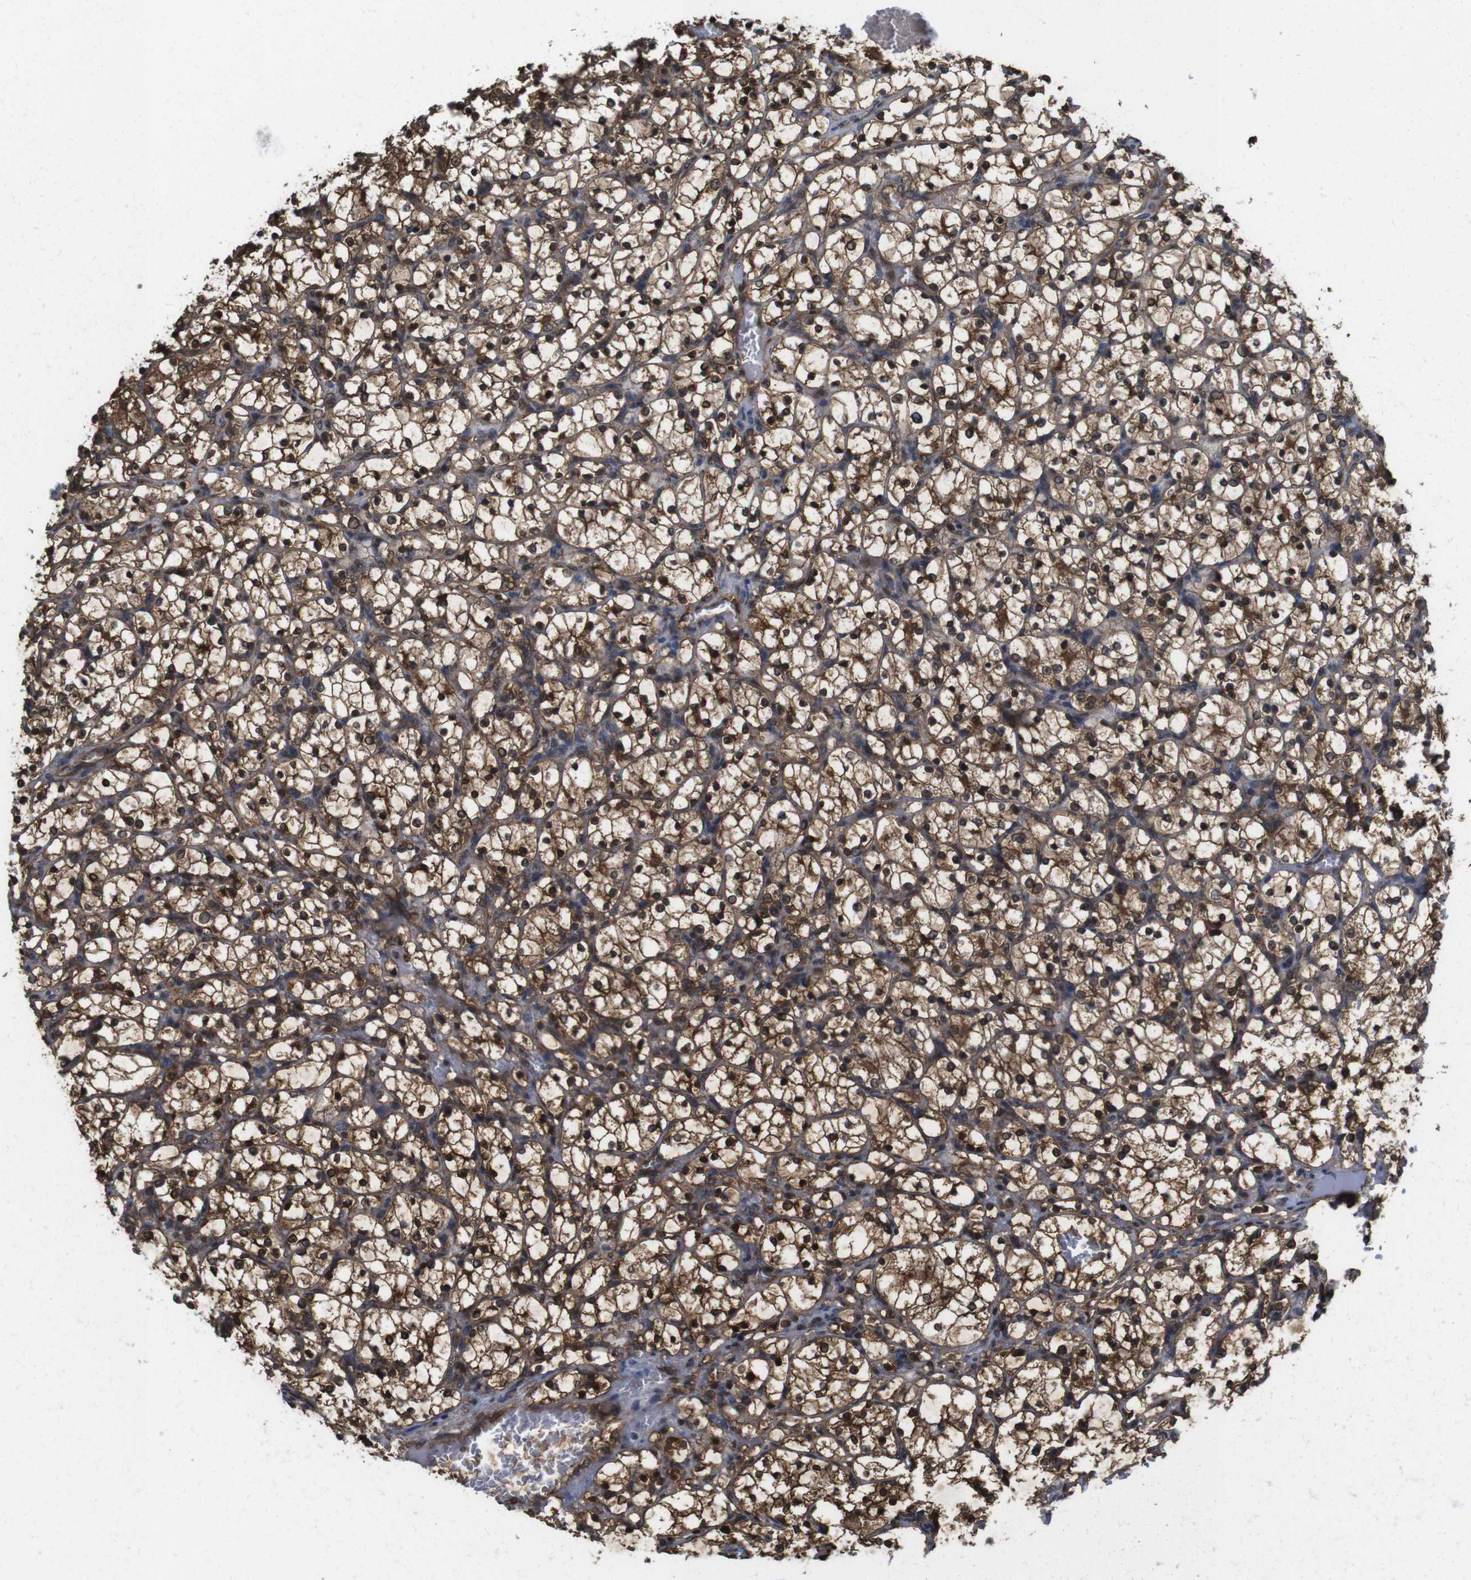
{"staining": {"intensity": "strong", "quantity": ">75%", "location": "cytoplasmic/membranous,nuclear"}, "tissue": "renal cancer", "cell_type": "Tumor cells", "image_type": "cancer", "snomed": [{"axis": "morphology", "description": "Adenocarcinoma, NOS"}, {"axis": "topography", "description": "Kidney"}], "caption": "The micrograph demonstrates a brown stain indicating the presence of a protein in the cytoplasmic/membranous and nuclear of tumor cells in renal cancer. (IHC, brightfield microscopy, high magnification).", "gene": "YWHAG", "patient": {"sex": "female", "age": 69}}